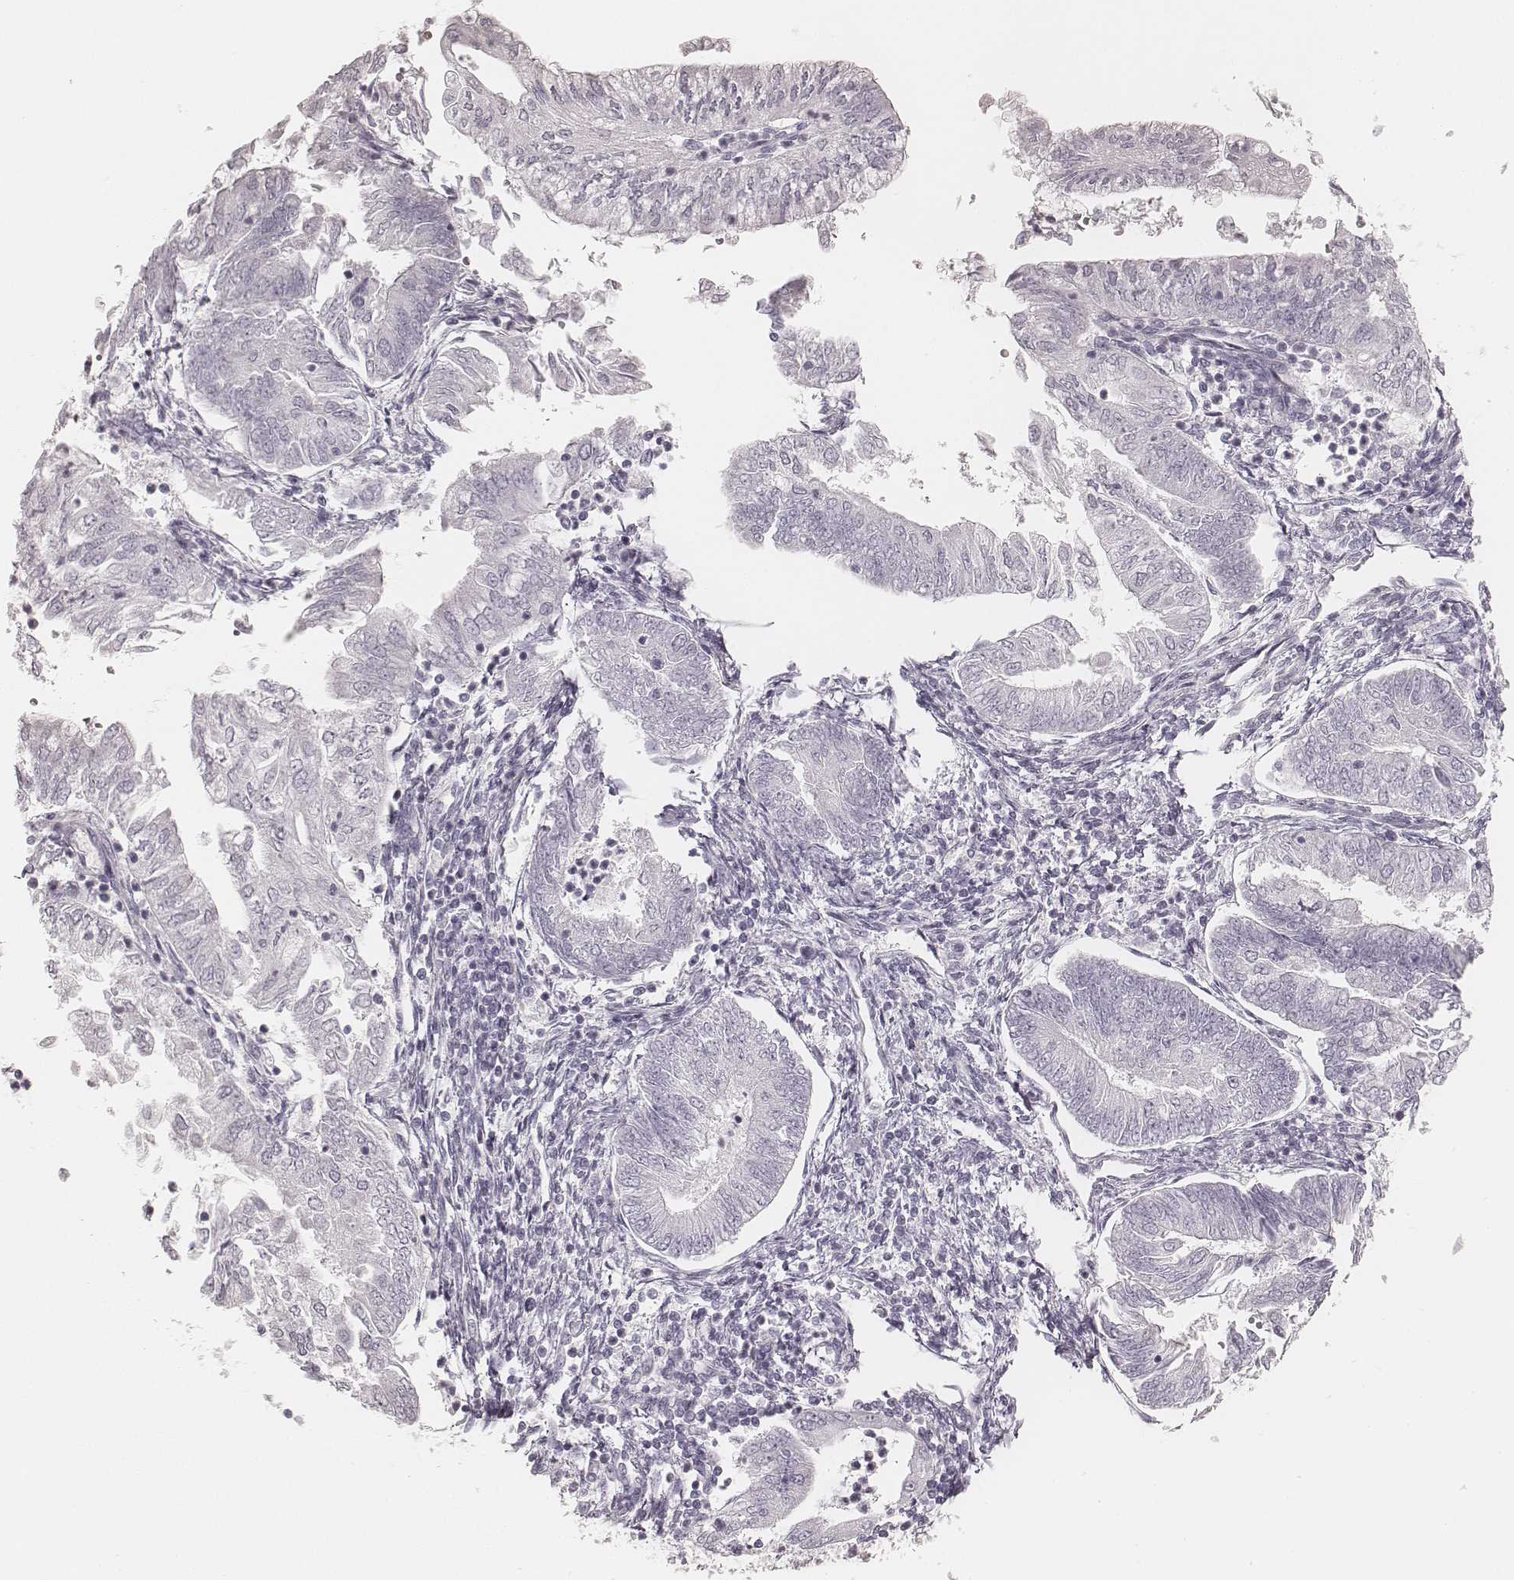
{"staining": {"intensity": "negative", "quantity": "none", "location": "none"}, "tissue": "endometrial cancer", "cell_type": "Tumor cells", "image_type": "cancer", "snomed": [{"axis": "morphology", "description": "Adenocarcinoma, NOS"}, {"axis": "topography", "description": "Endometrium"}], "caption": "High power microscopy photomicrograph of an immunohistochemistry image of endometrial adenocarcinoma, revealing no significant positivity in tumor cells. Nuclei are stained in blue.", "gene": "KRT72", "patient": {"sex": "female", "age": 55}}